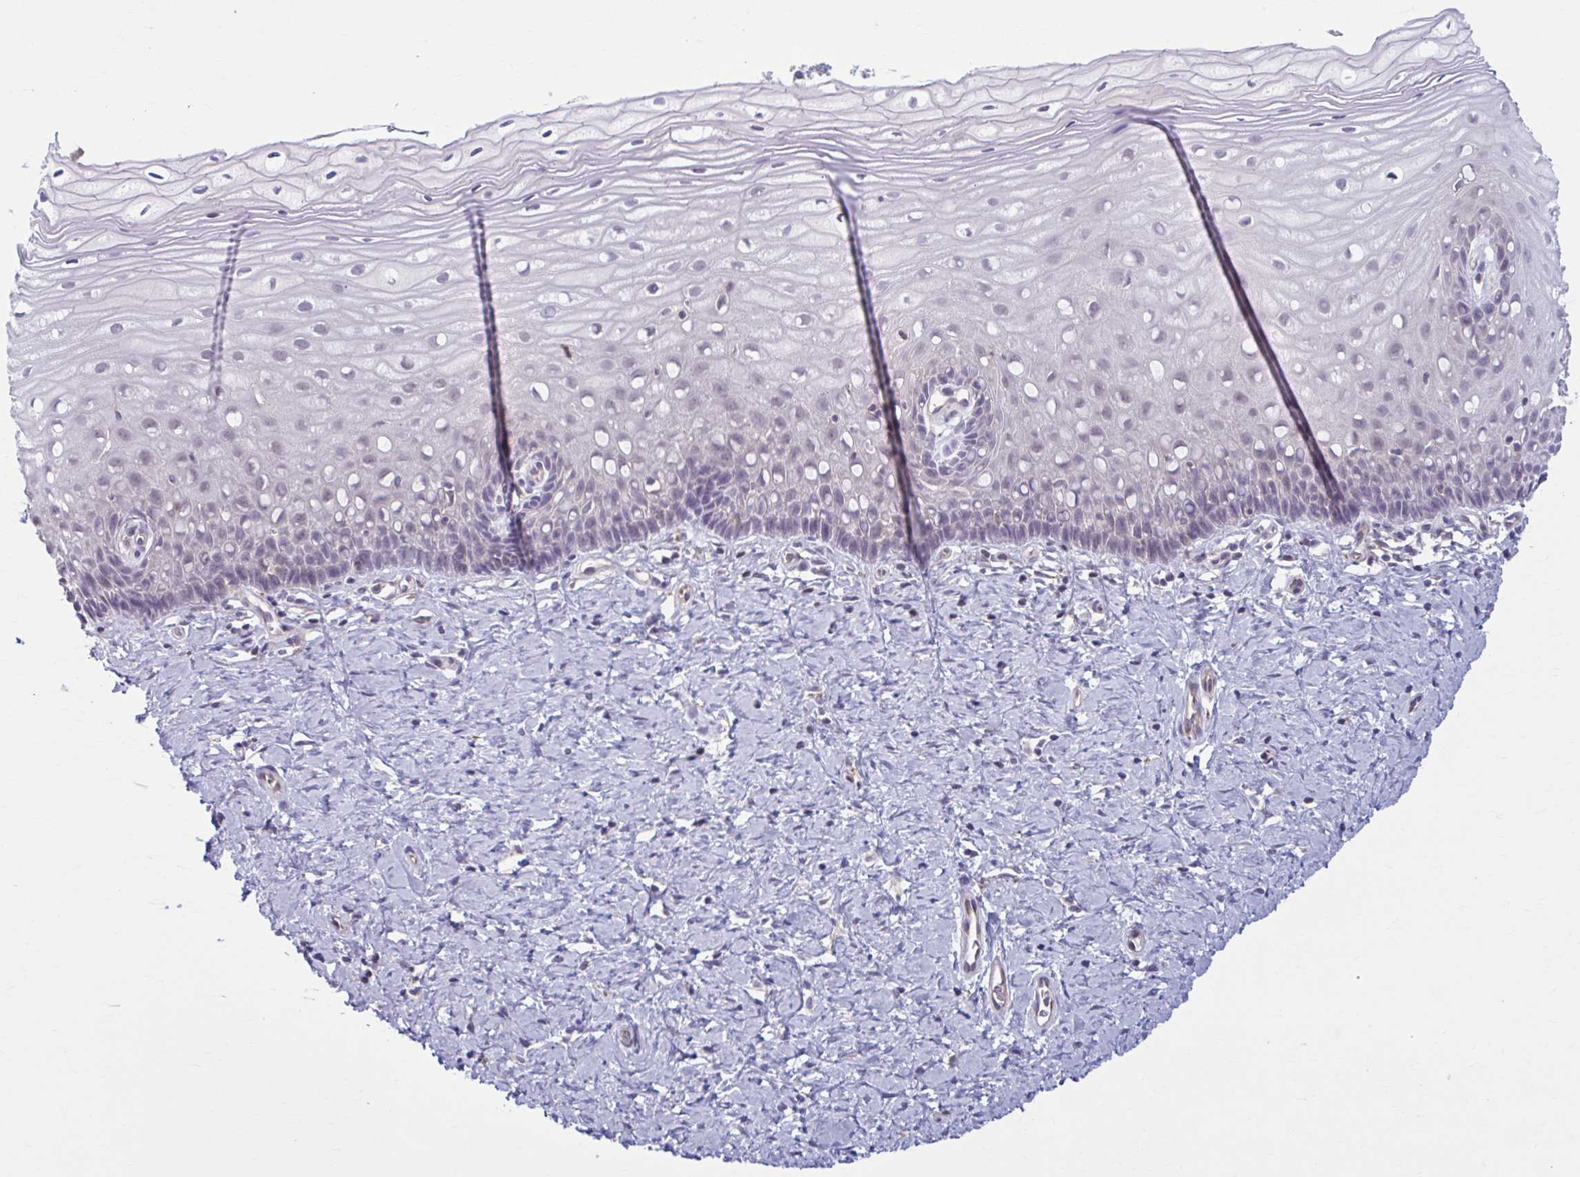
{"staining": {"intensity": "negative", "quantity": "none", "location": "none"}, "tissue": "cervix", "cell_type": "Glandular cells", "image_type": "normal", "snomed": [{"axis": "morphology", "description": "Normal tissue, NOS"}, {"axis": "topography", "description": "Cervix"}], "caption": "High power microscopy photomicrograph of an immunohistochemistry histopathology image of benign cervix, revealing no significant staining in glandular cells.", "gene": "ADAT3", "patient": {"sex": "female", "age": 37}}